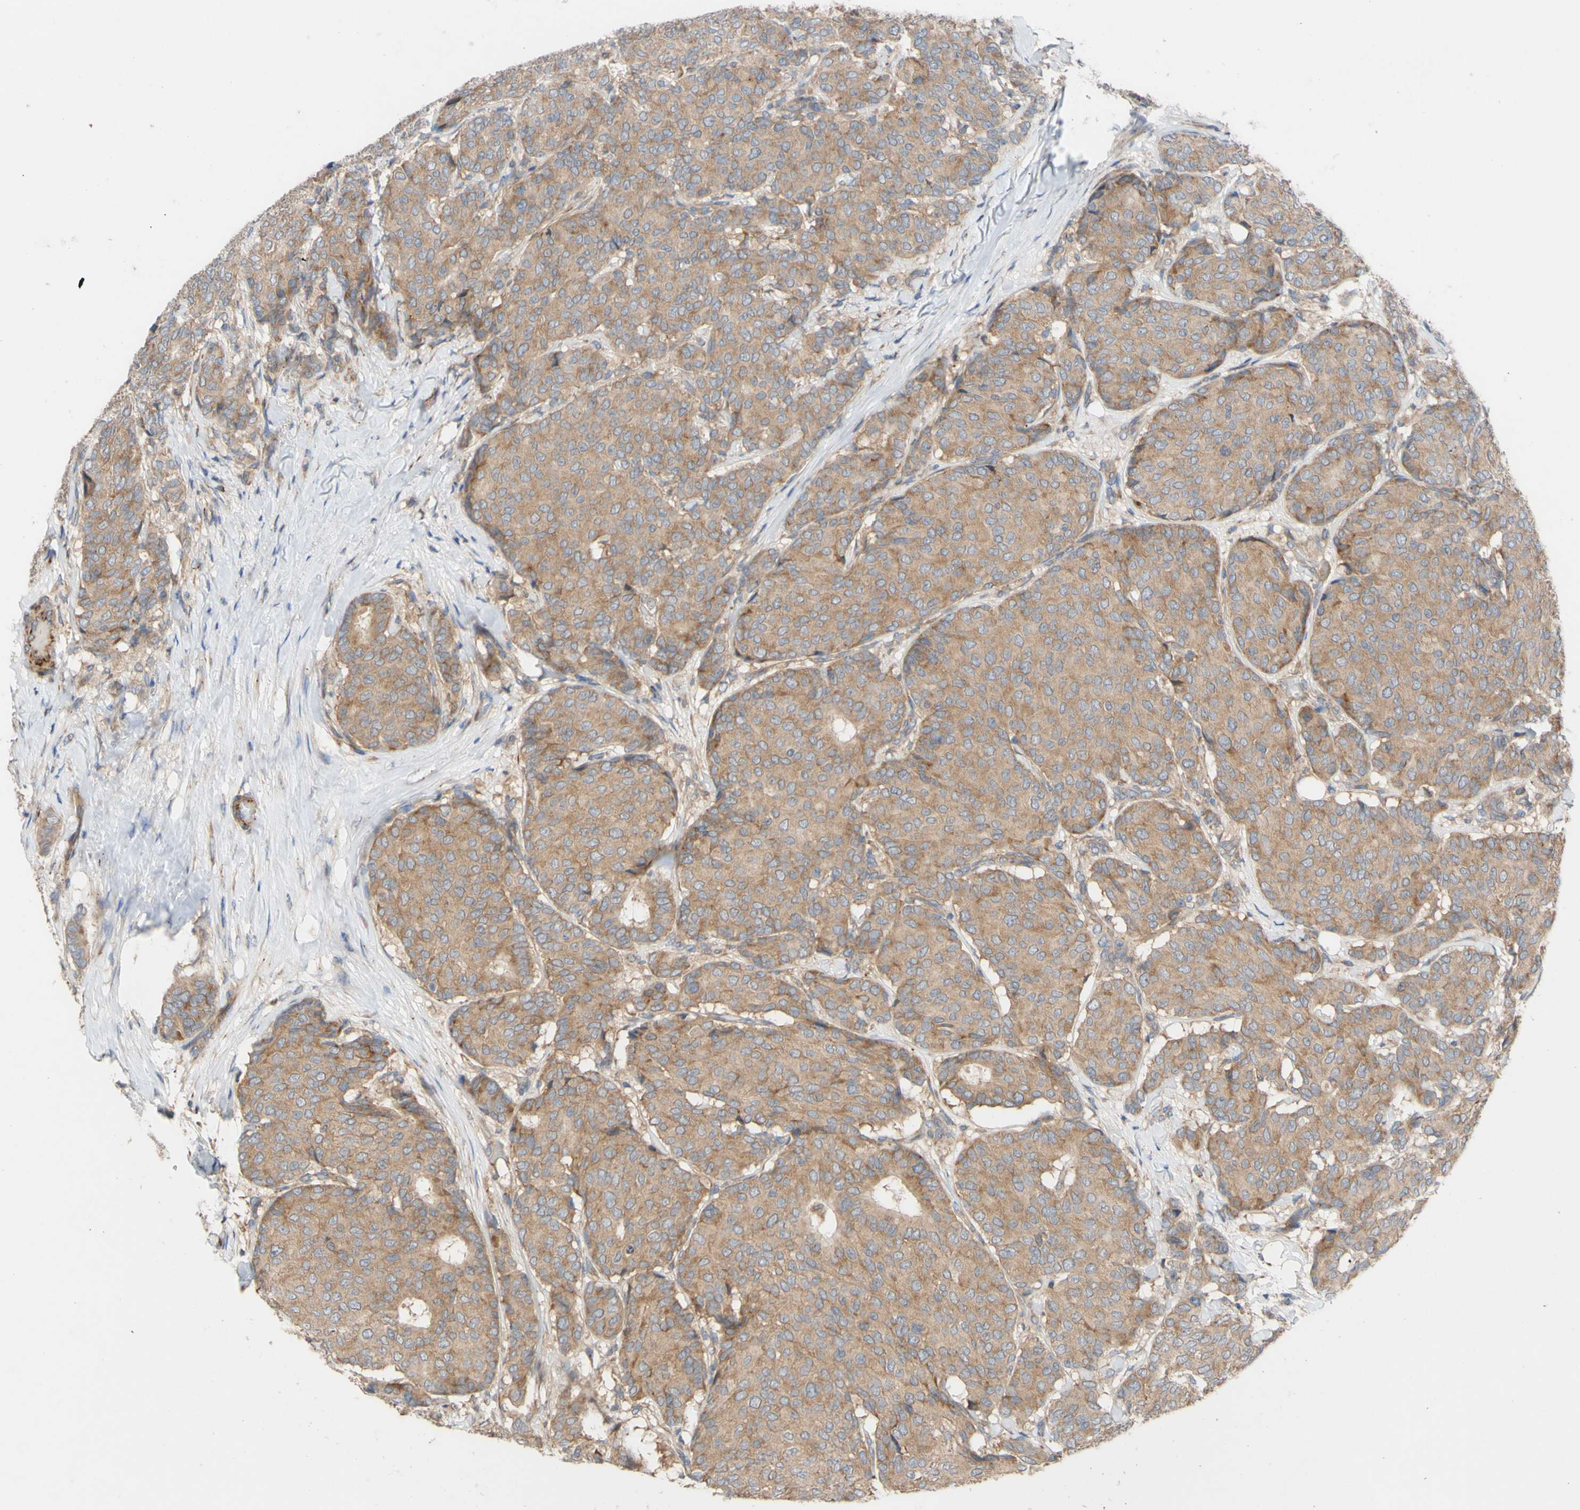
{"staining": {"intensity": "moderate", "quantity": ">75%", "location": "cytoplasmic/membranous"}, "tissue": "breast cancer", "cell_type": "Tumor cells", "image_type": "cancer", "snomed": [{"axis": "morphology", "description": "Duct carcinoma"}, {"axis": "topography", "description": "Breast"}], "caption": "Breast cancer (invasive ductal carcinoma) was stained to show a protein in brown. There is medium levels of moderate cytoplasmic/membranous positivity in about >75% of tumor cells.", "gene": "EIF2S3", "patient": {"sex": "female", "age": 75}}